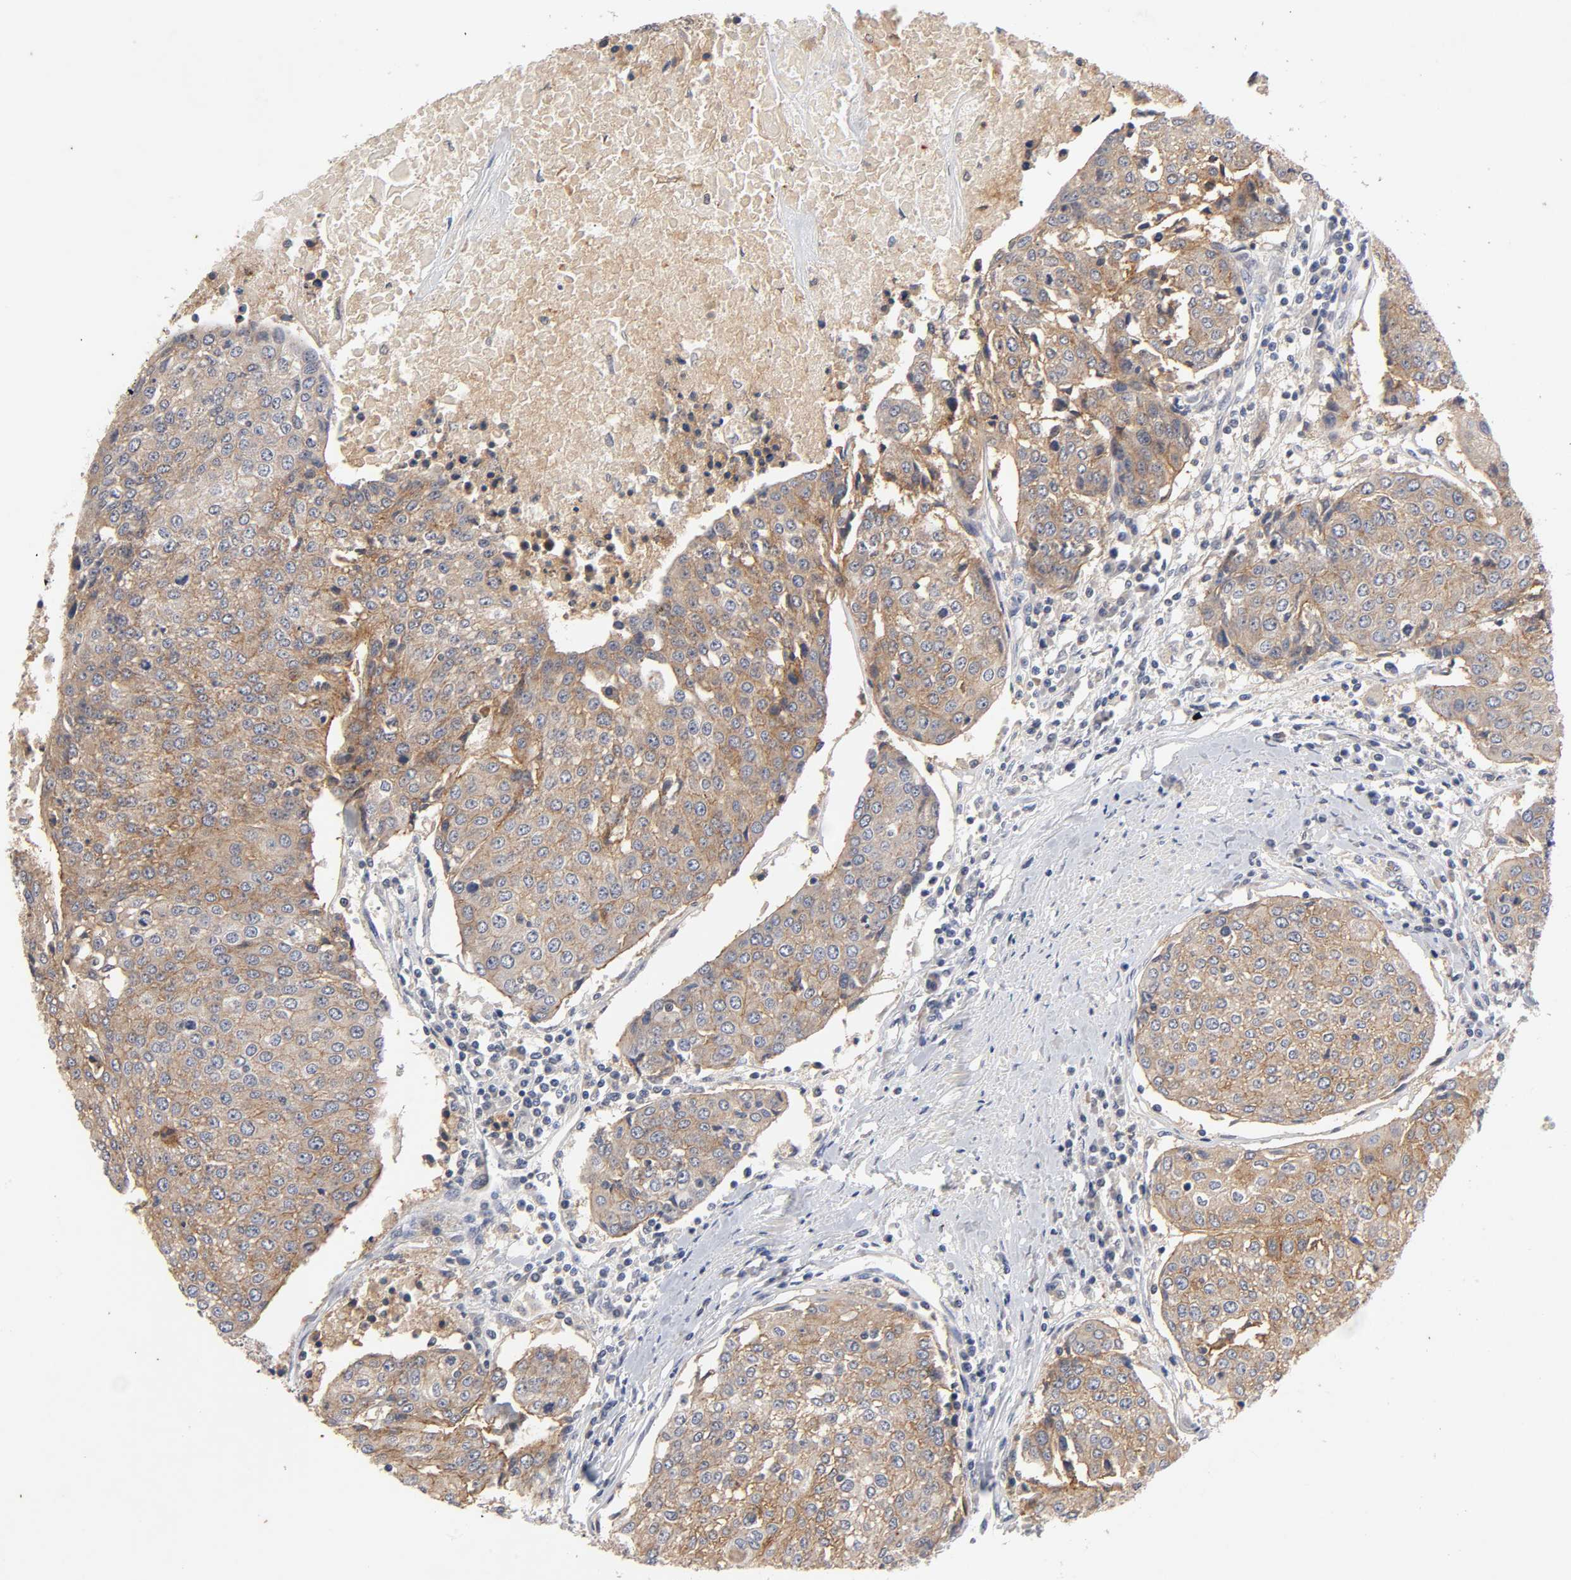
{"staining": {"intensity": "moderate", "quantity": ">75%", "location": "cytoplasmic/membranous"}, "tissue": "urothelial cancer", "cell_type": "Tumor cells", "image_type": "cancer", "snomed": [{"axis": "morphology", "description": "Urothelial carcinoma, High grade"}, {"axis": "topography", "description": "Urinary bladder"}], "caption": "Moderate cytoplasmic/membranous expression for a protein is present in about >75% of tumor cells of high-grade urothelial carcinoma using IHC.", "gene": "CXADR", "patient": {"sex": "female", "age": 85}}